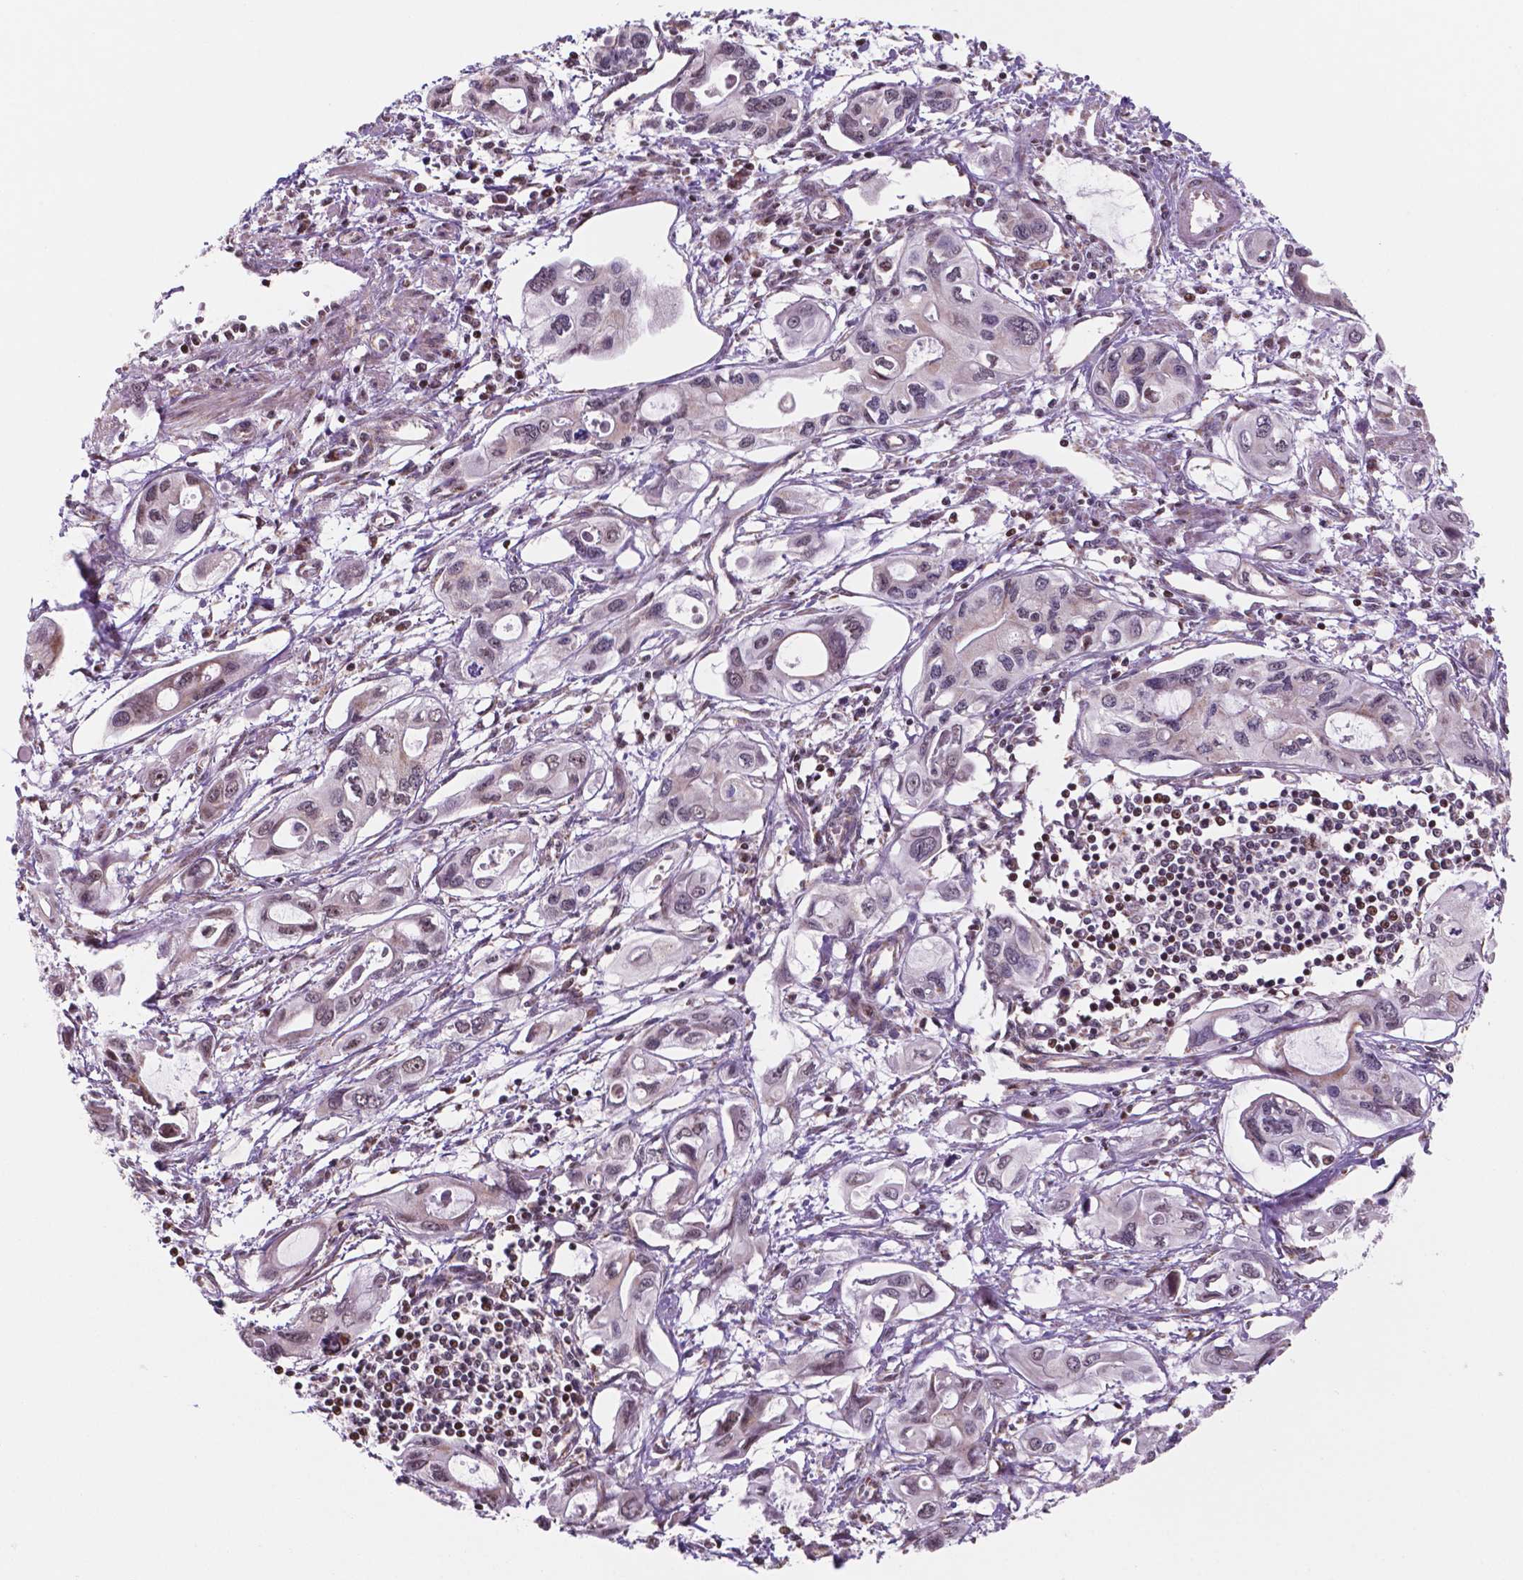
{"staining": {"intensity": "moderate", "quantity": "25%-75%", "location": "nuclear"}, "tissue": "pancreatic cancer", "cell_type": "Tumor cells", "image_type": "cancer", "snomed": [{"axis": "morphology", "description": "Adenocarcinoma, NOS"}, {"axis": "topography", "description": "Pancreas"}], "caption": "A high-resolution photomicrograph shows IHC staining of pancreatic cancer (adenocarcinoma), which exhibits moderate nuclear positivity in about 25%-75% of tumor cells.", "gene": "NDUFA10", "patient": {"sex": "male", "age": 60}}